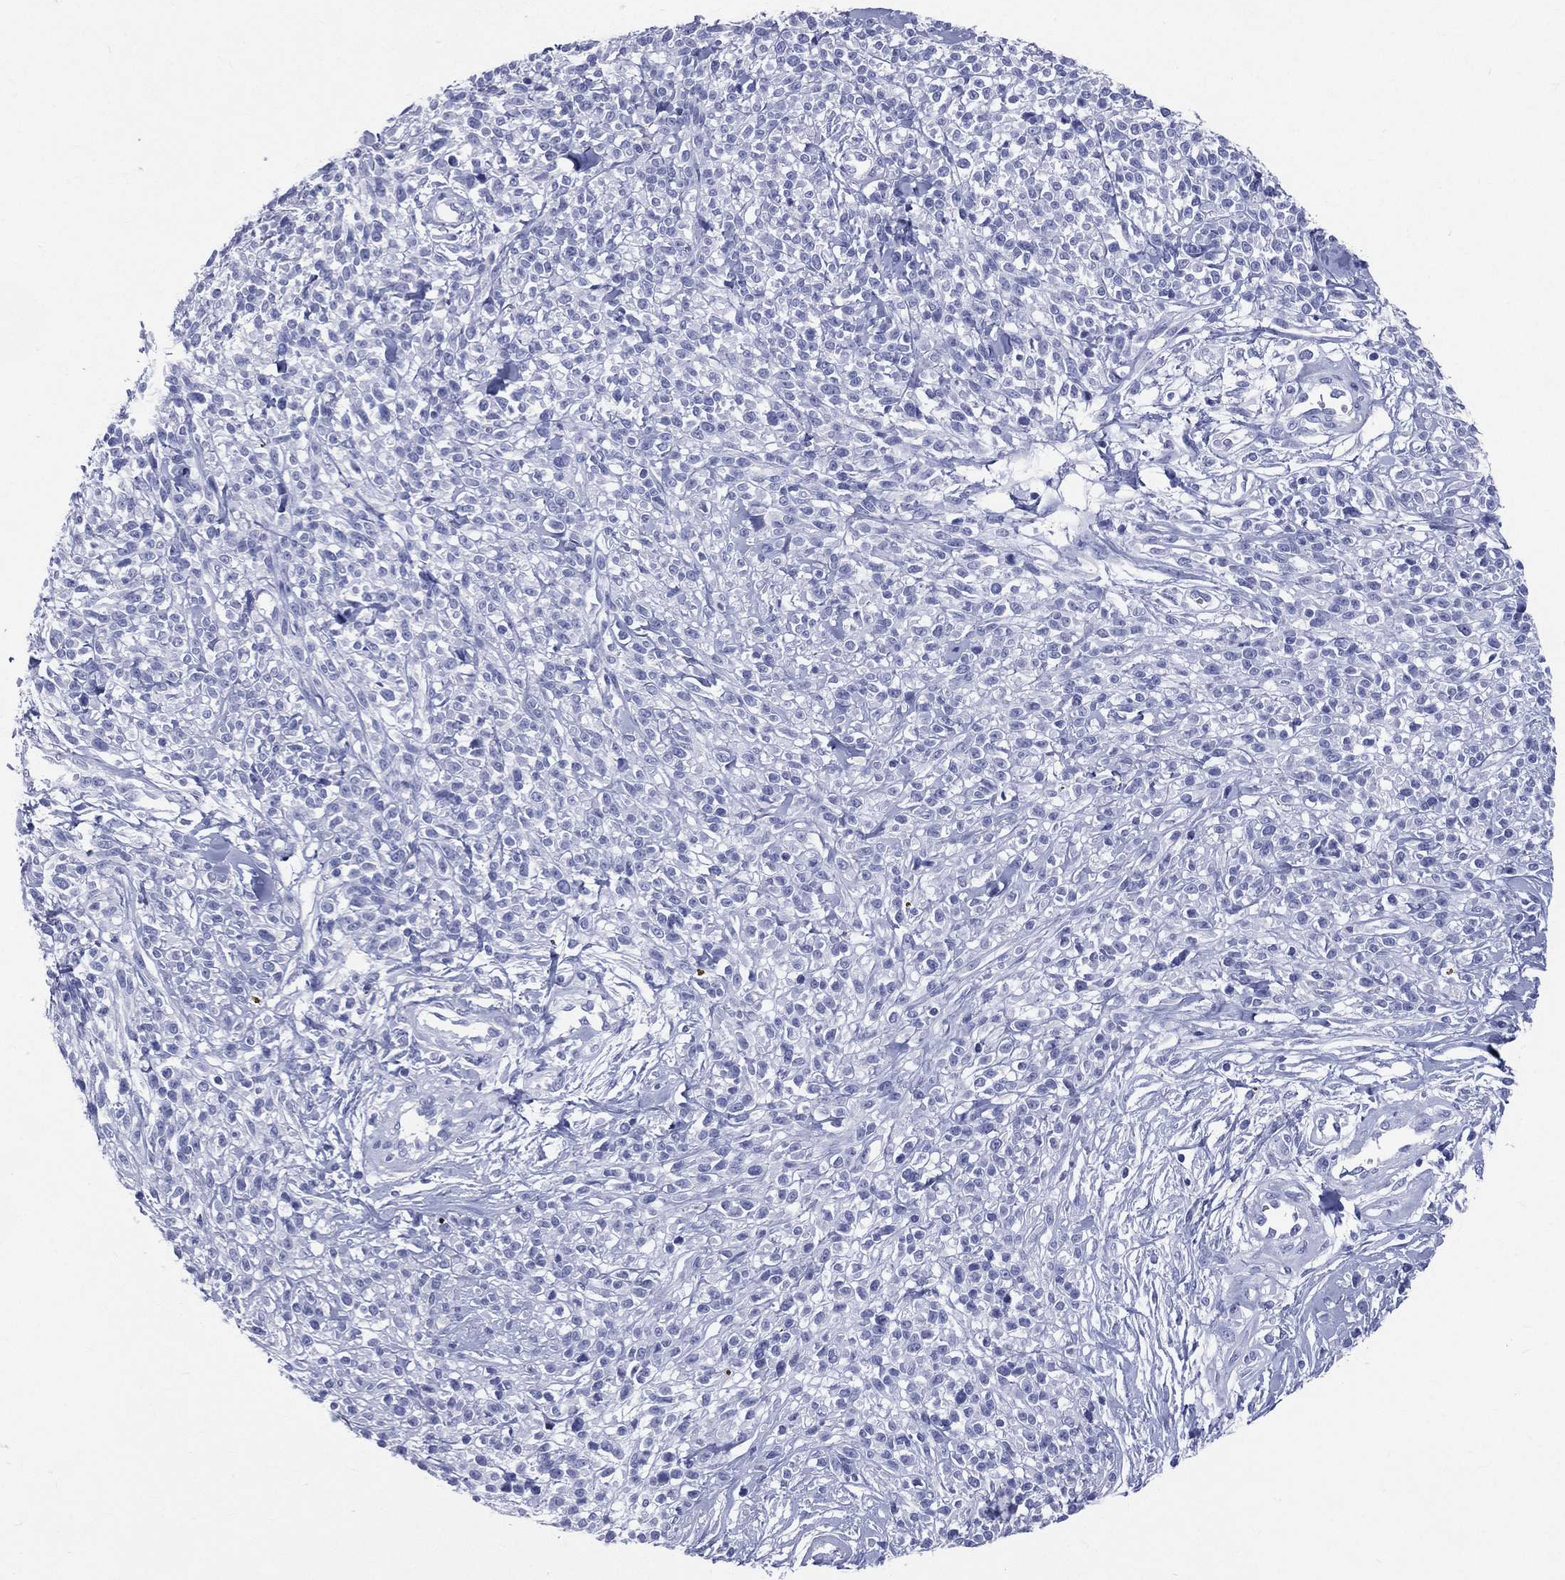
{"staining": {"intensity": "negative", "quantity": "none", "location": "none"}, "tissue": "melanoma", "cell_type": "Tumor cells", "image_type": "cancer", "snomed": [{"axis": "morphology", "description": "Malignant melanoma, NOS"}, {"axis": "topography", "description": "Skin"}, {"axis": "topography", "description": "Skin of trunk"}], "caption": "A histopathology image of malignant melanoma stained for a protein shows no brown staining in tumor cells.", "gene": "PGLYRP1", "patient": {"sex": "male", "age": 74}}